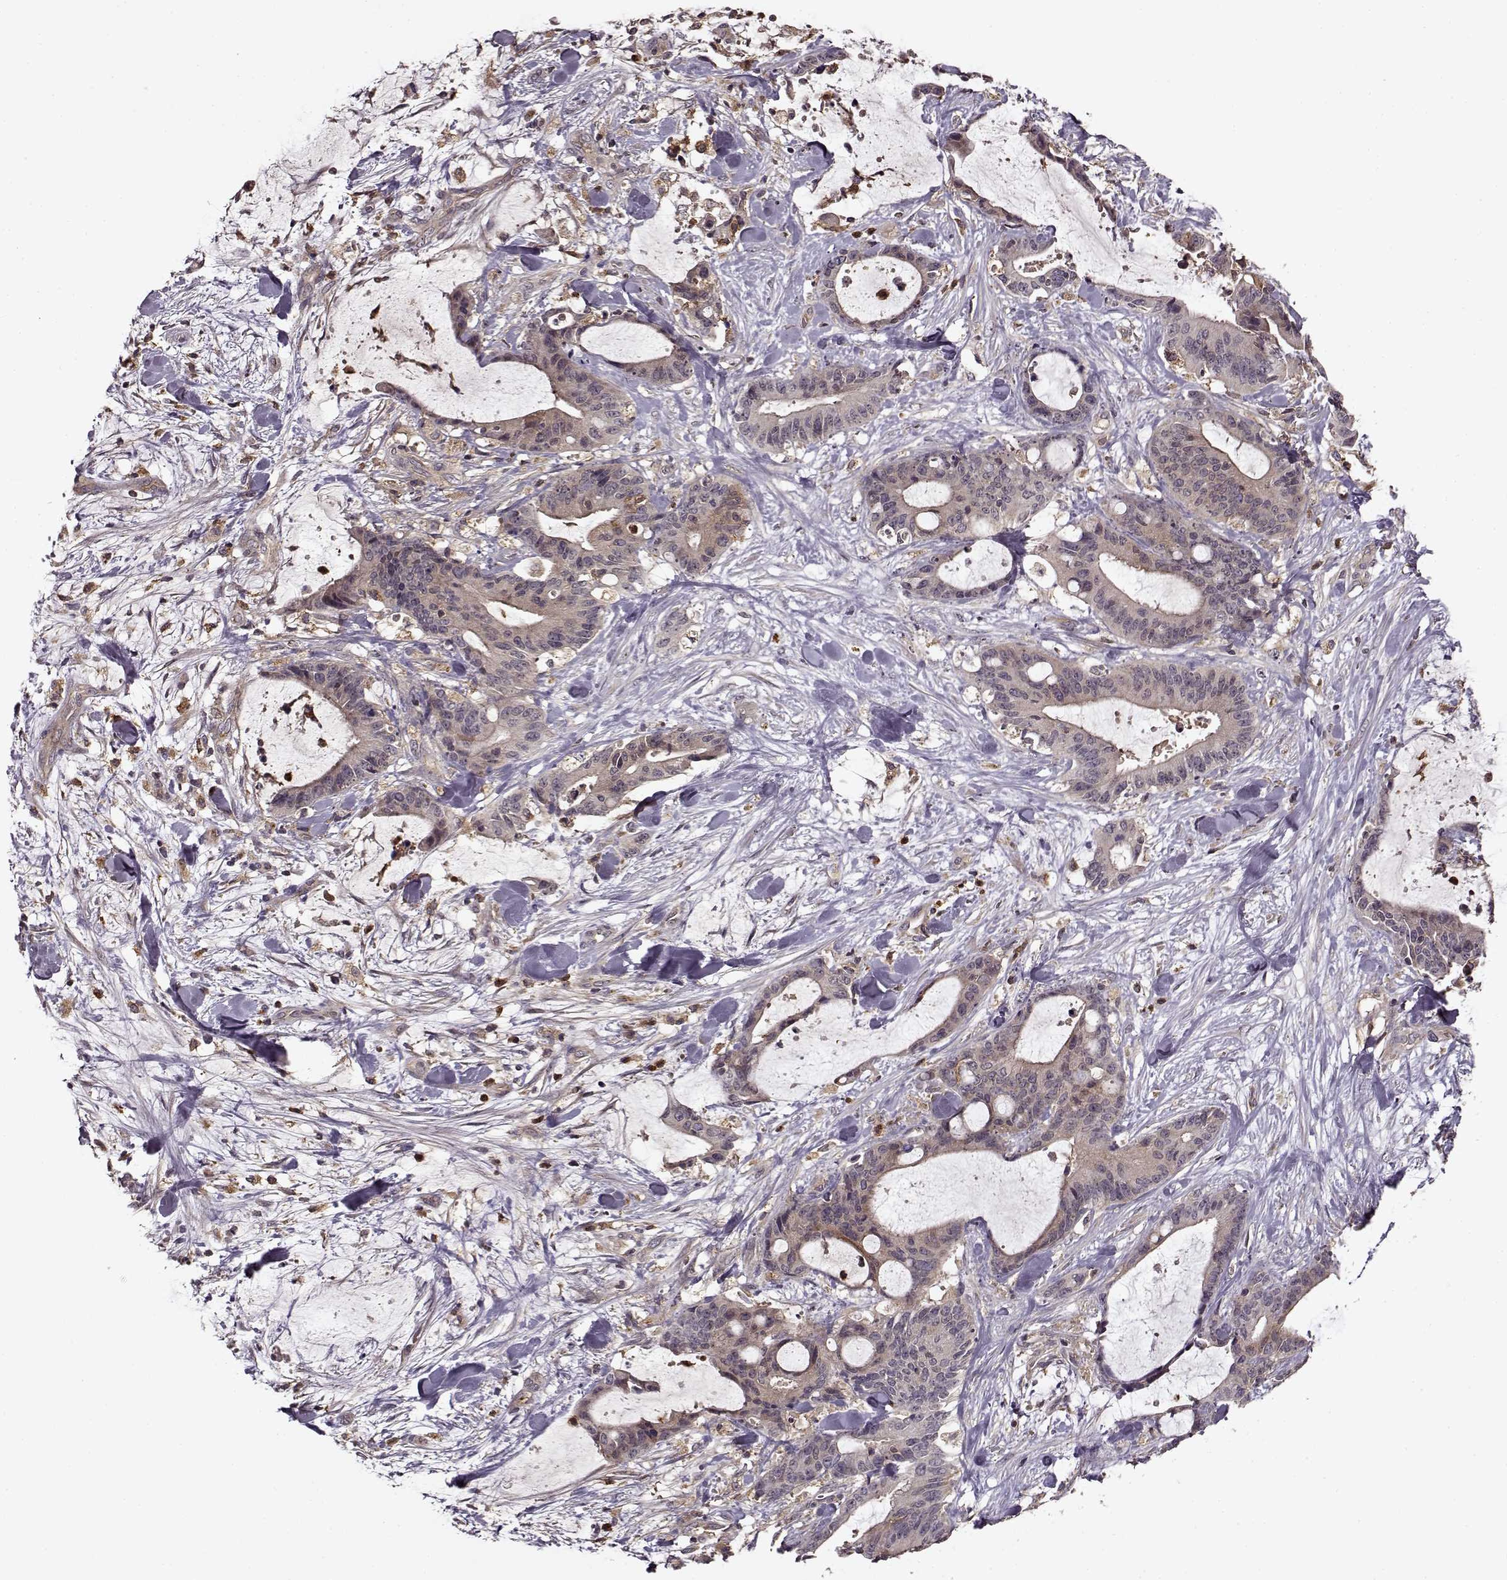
{"staining": {"intensity": "negative", "quantity": "none", "location": "none"}, "tissue": "liver cancer", "cell_type": "Tumor cells", "image_type": "cancer", "snomed": [{"axis": "morphology", "description": "Cholangiocarcinoma"}, {"axis": "topography", "description": "Liver"}], "caption": "High magnification brightfield microscopy of liver cholangiocarcinoma stained with DAB (brown) and counterstained with hematoxylin (blue): tumor cells show no significant expression. (DAB immunohistochemistry, high magnification).", "gene": "IFRD2", "patient": {"sex": "female", "age": 73}}